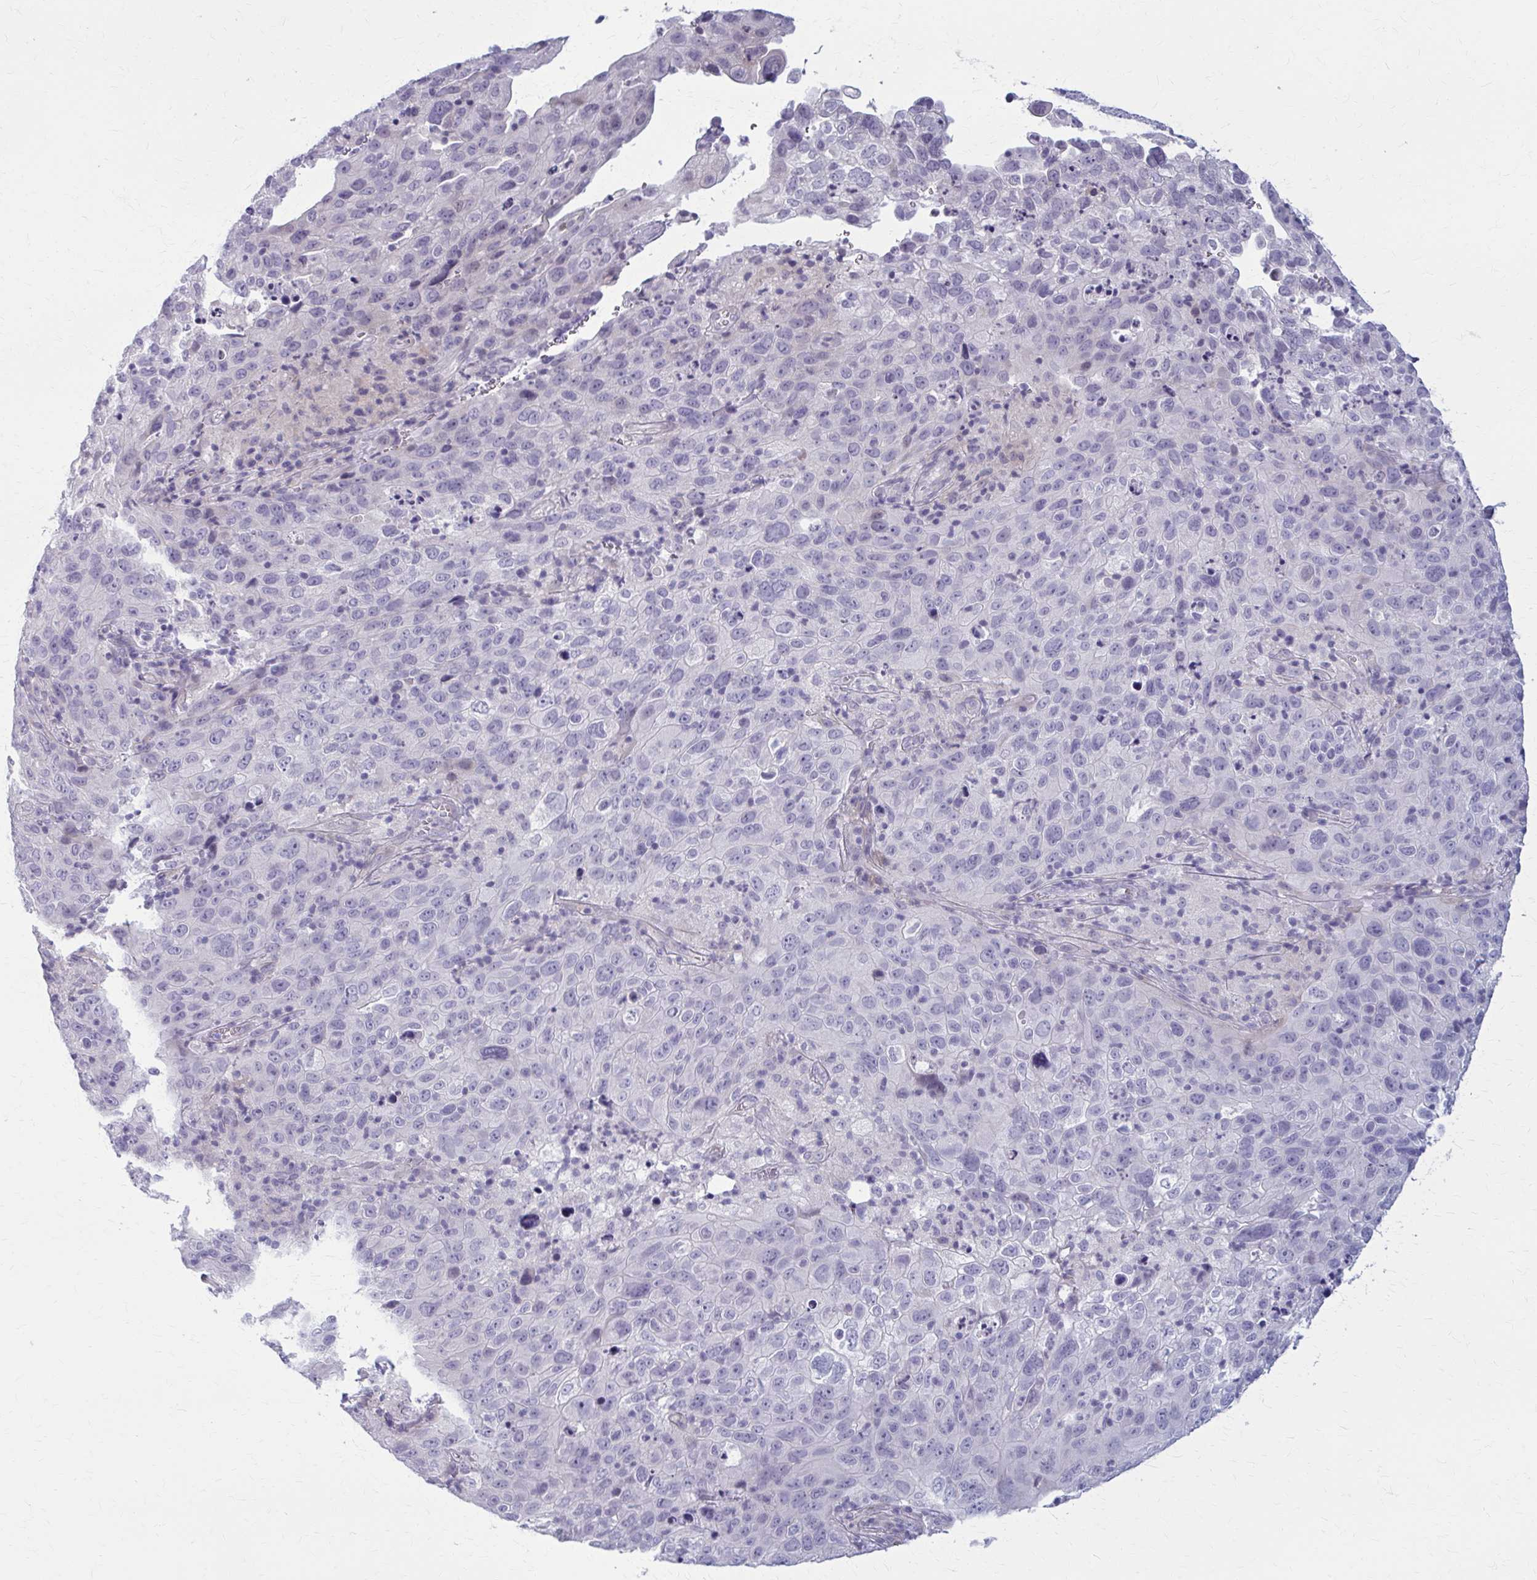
{"staining": {"intensity": "negative", "quantity": "none", "location": "none"}, "tissue": "cervical cancer", "cell_type": "Tumor cells", "image_type": "cancer", "snomed": [{"axis": "morphology", "description": "Squamous cell carcinoma, NOS"}, {"axis": "topography", "description": "Cervix"}], "caption": "This micrograph is of cervical squamous cell carcinoma stained with immunohistochemistry (IHC) to label a protein in brown with the nuclei are counter-stained blue. There is no expression in tumor cells.", "gene": "CASQ2", "patient": {"sex": "female", "age": 44}}